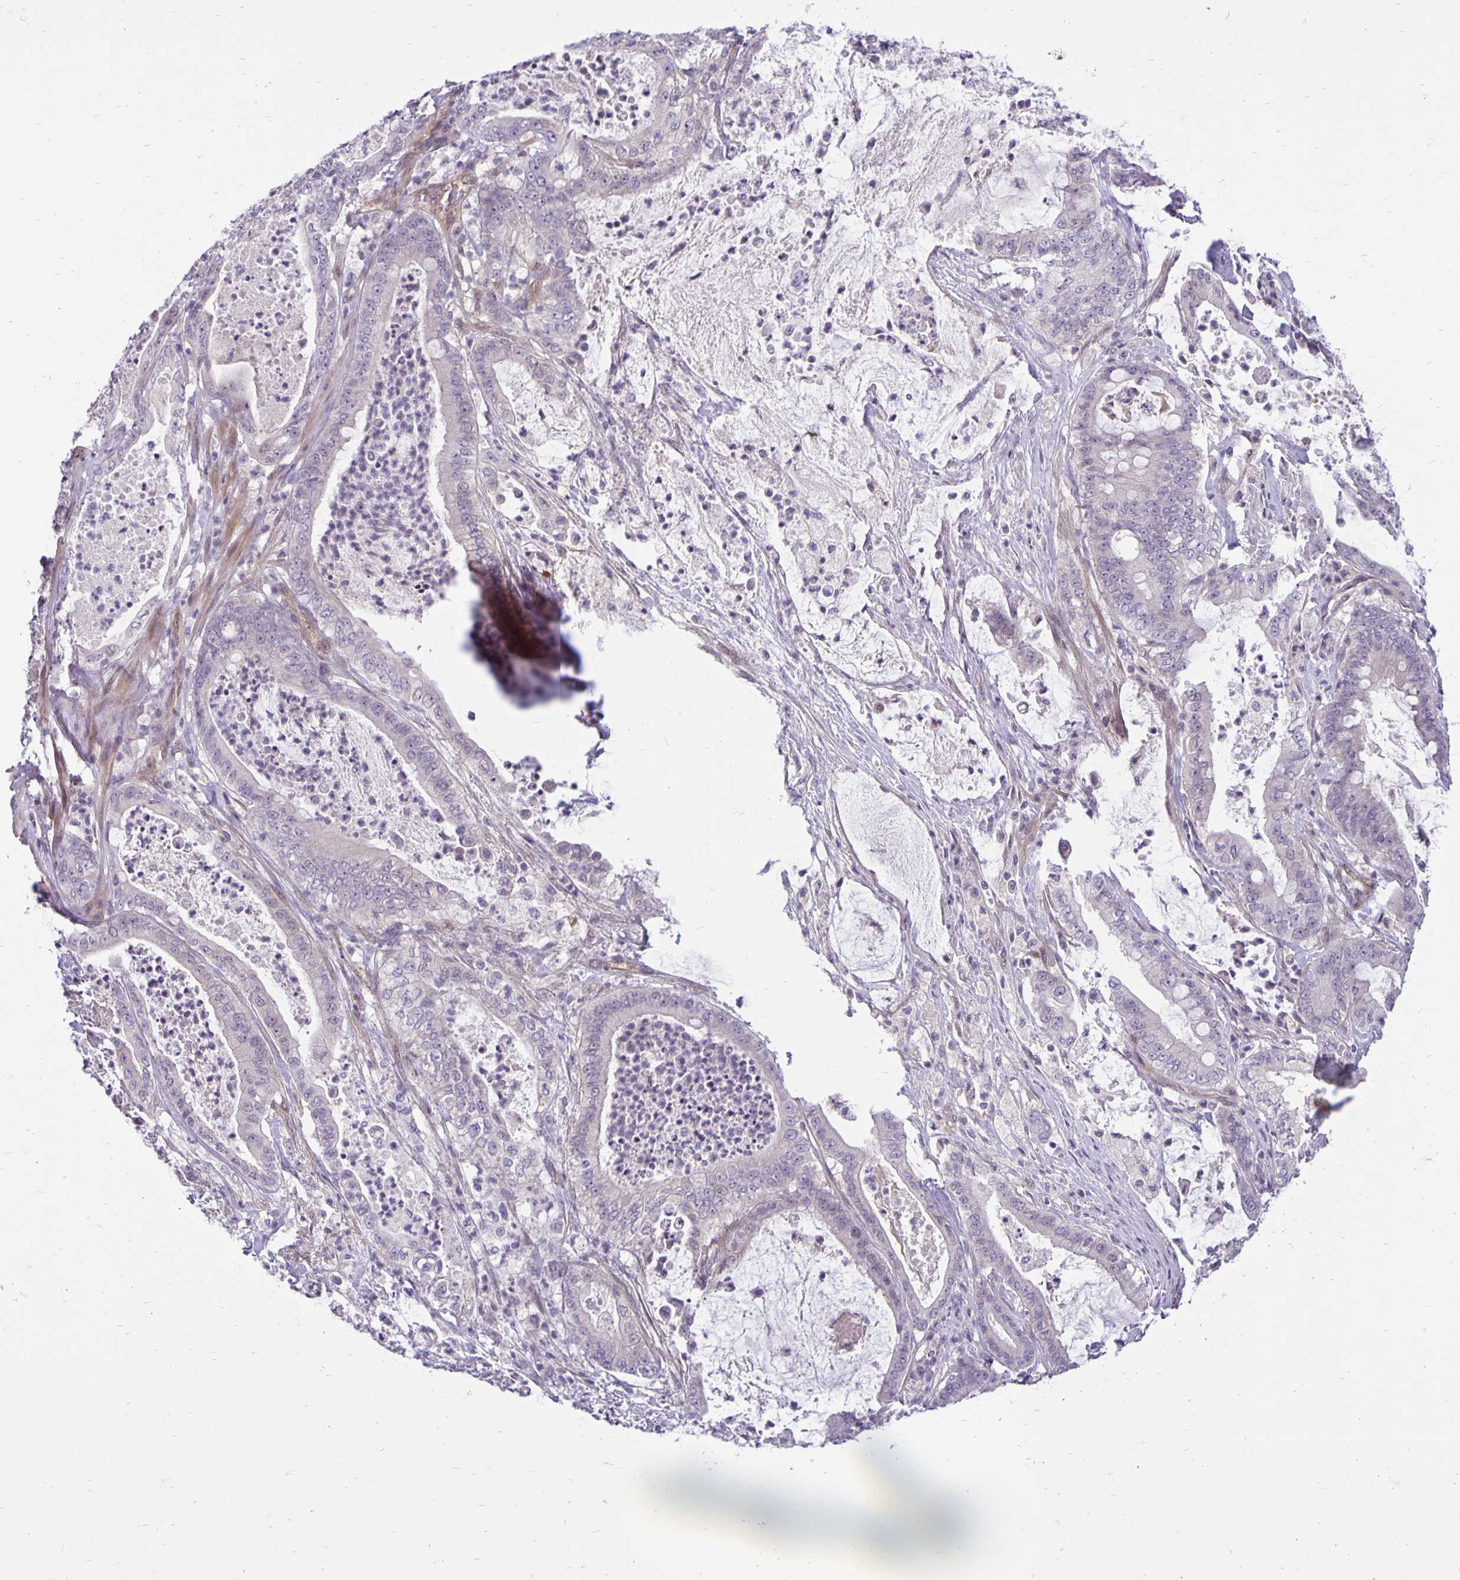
{"staining": {"intensity": "negative", "quantity": "none", "location": "none"}, "tissue": "pancreatic cancer", "cell_type": "Tumor cells", "image_type": "cancer", "snomed": [{"axis": "morphology", "description": "Adenocarcinoma, NOS"}, {"axis": "topography", "description": "Pancreas"}], "caption": "Tumor cells show no significant expression in adenocarcinoma (pancreatic). (DAB immunohistochemistry (IHC) with hematoxylin counter stain).", "gene": "TAX1BP3", "patient": {"sex": "male", "age": 71}}